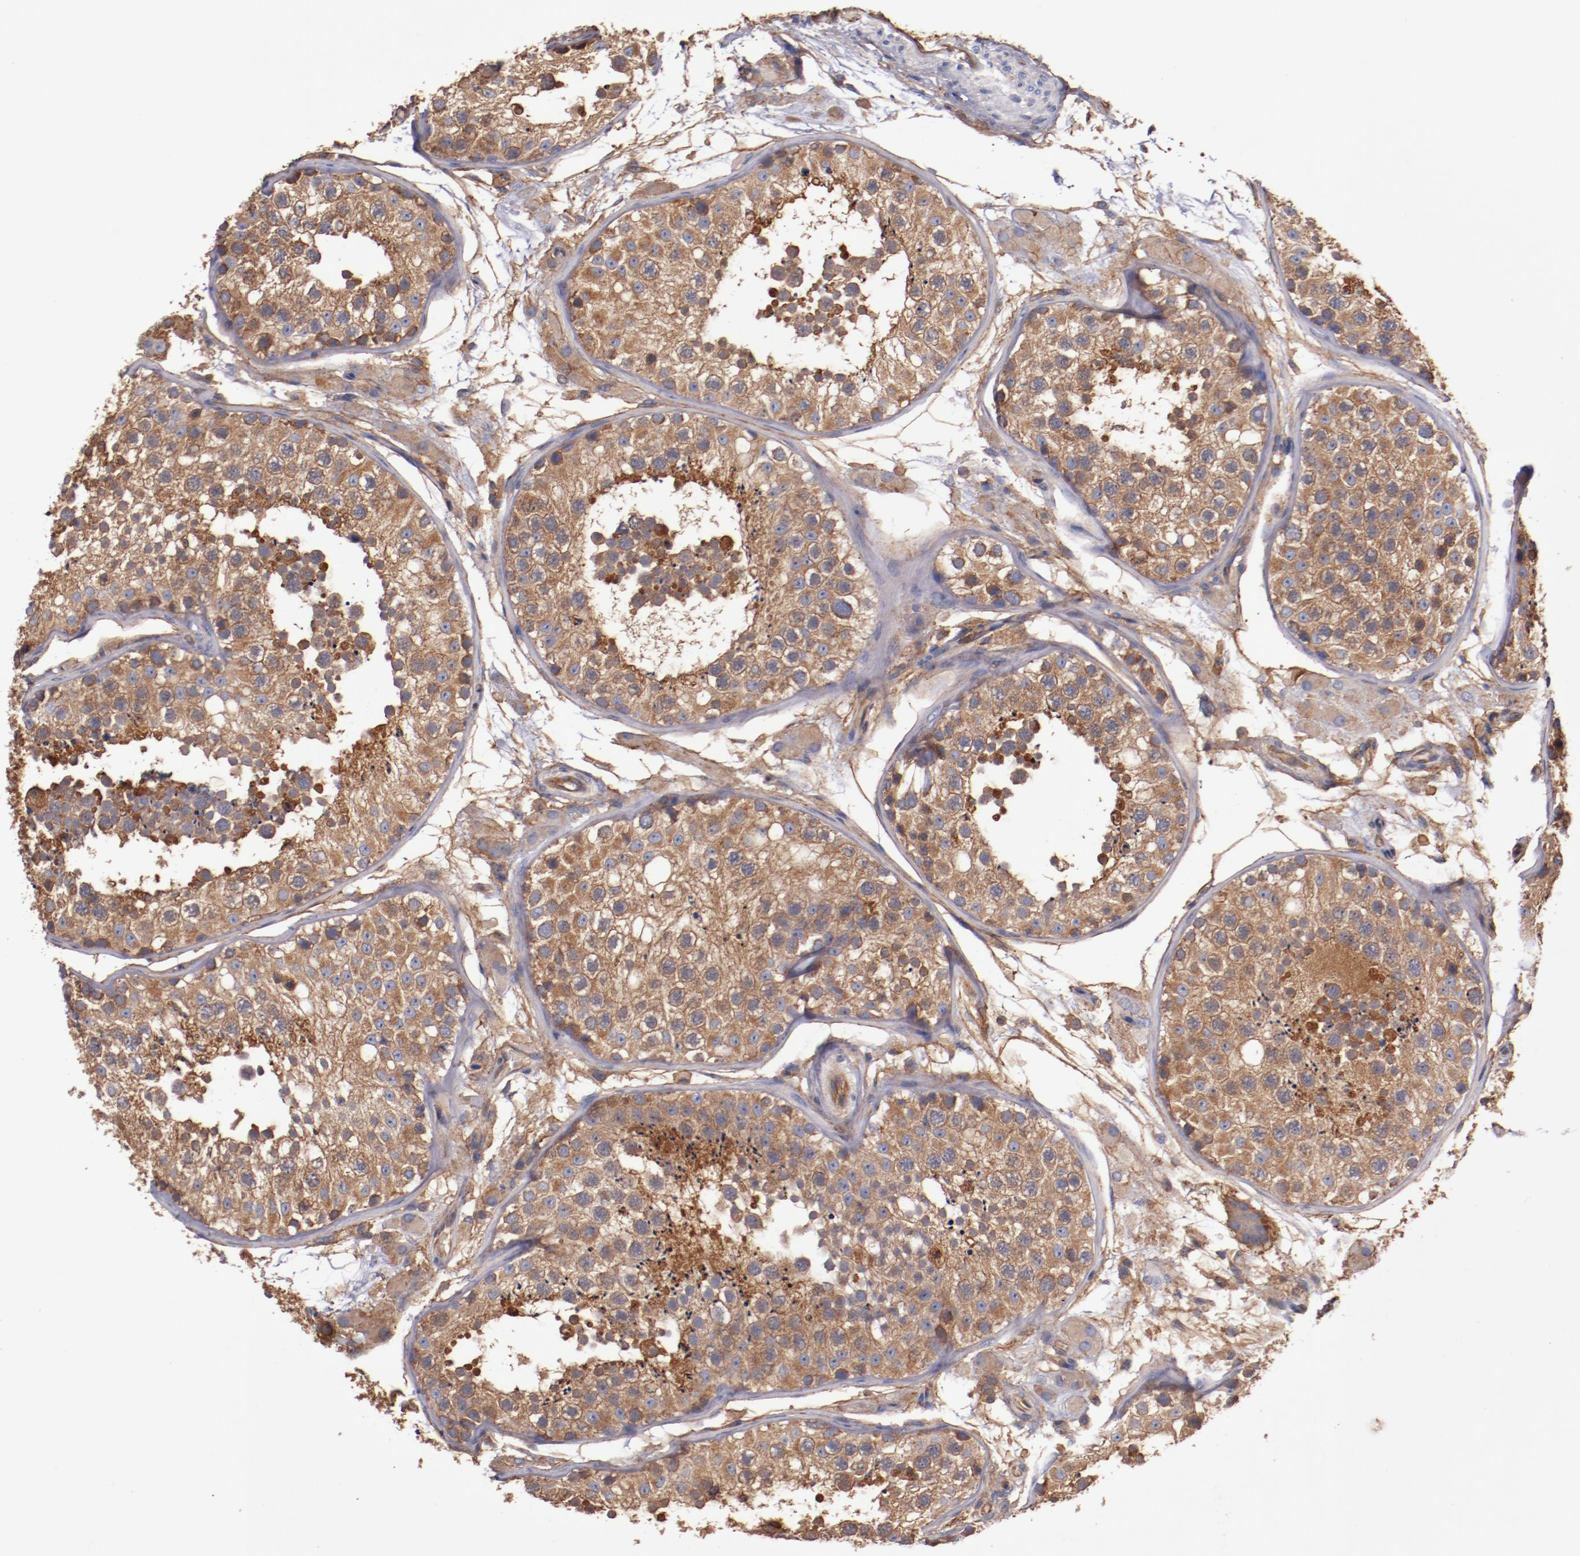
{"staining": {"intensity": "moderate", "quantity": ">75%", "location": "cytoplasmic/membranous"}, "tissue": "testis", "cell_type": "Cells in seminiferous ducts", "image_type": "normal", "snomed": [{"axis": "morphology", "description": "Normal tissue, NOS"}, {"axis": "topography", "description": "Testis"}], "caption": "Immunohistochemistry (IHC) (DAB) staining of benign testis exhibits moderate cytoplasmic/membranous protein expression in approximately >75% of cells in seminiferous ducts.", "gene": "TMOD3", "patient": {"sex": "male", "age": 26}}